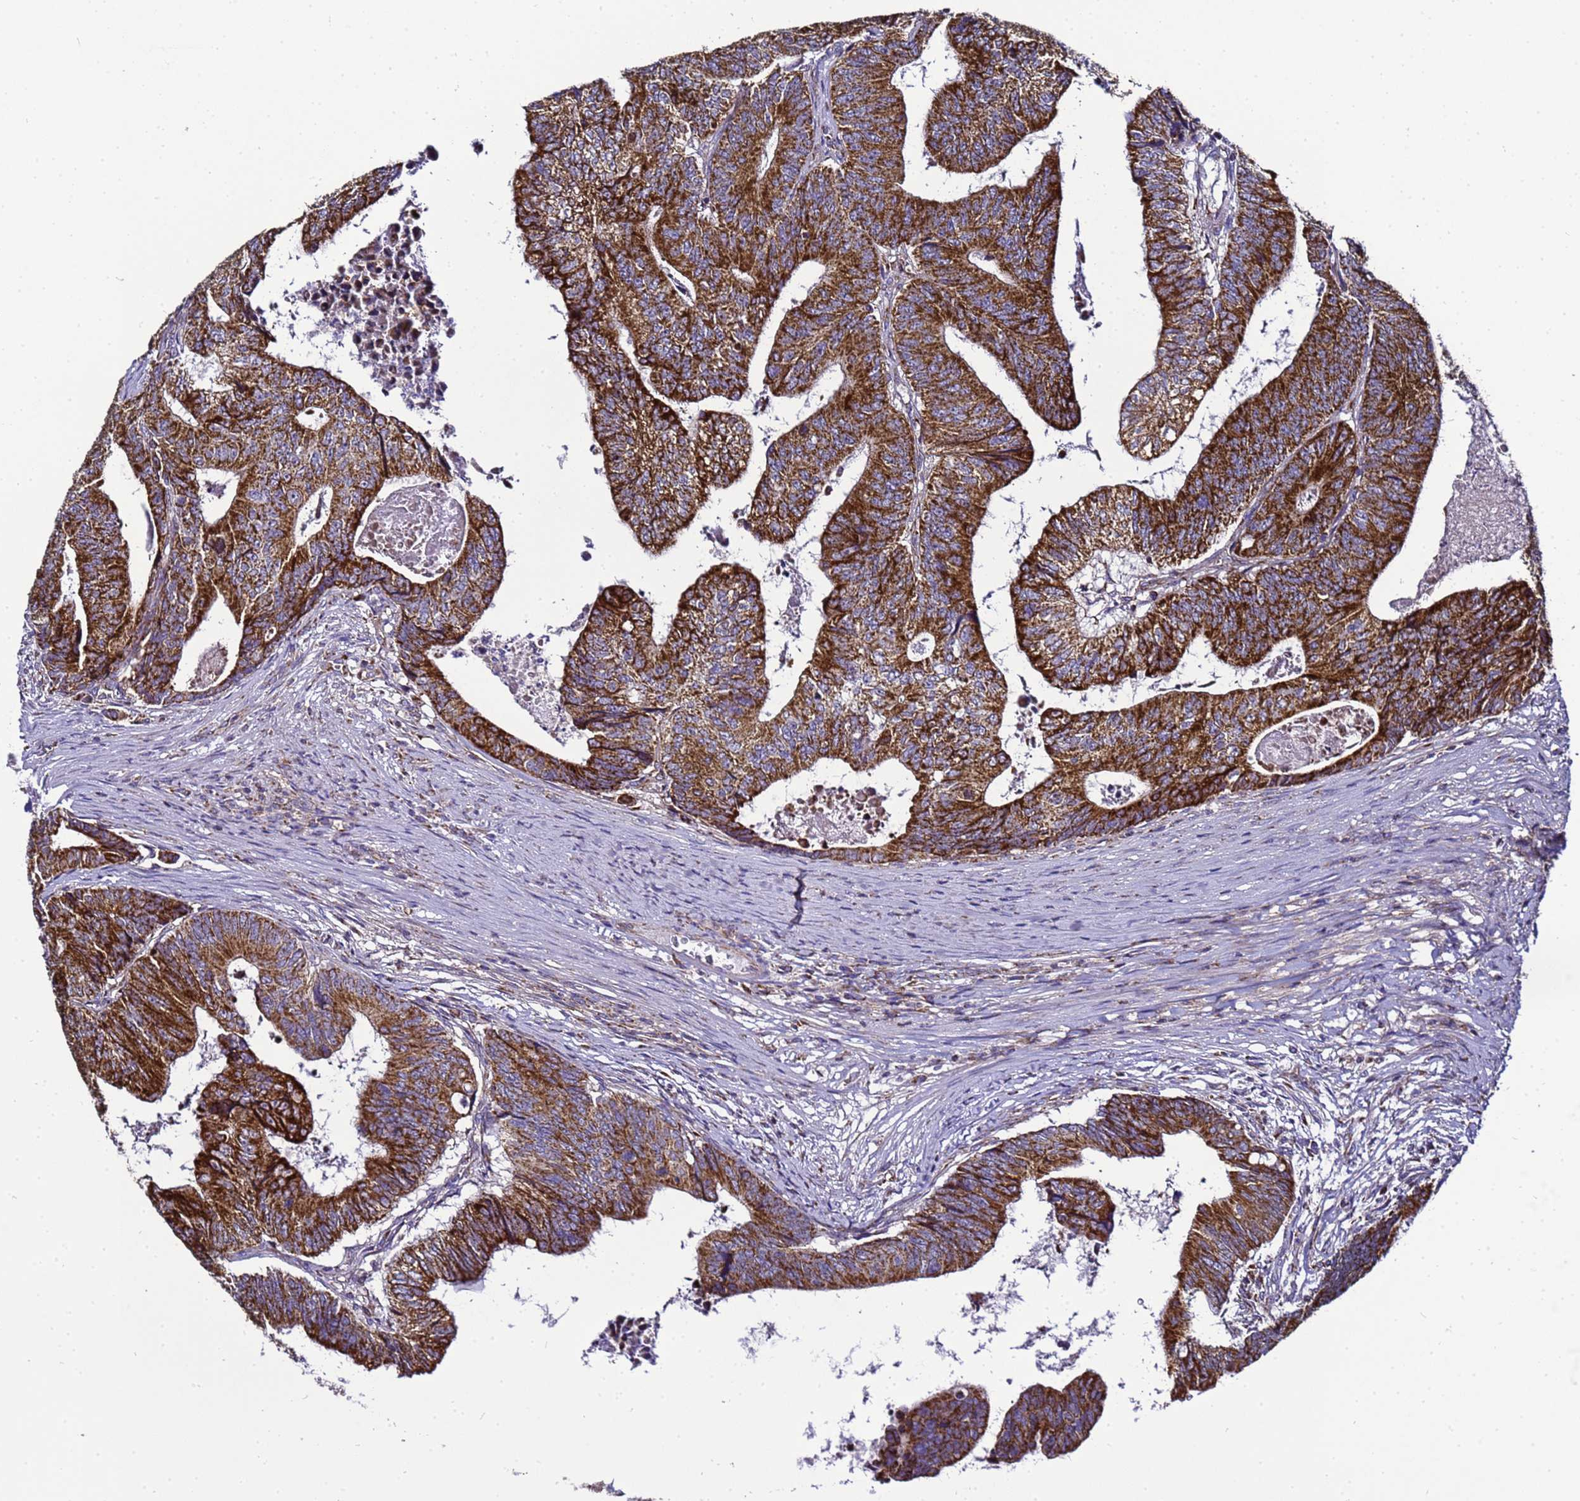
{"staining": {"intensity": "strong", "quantity": ">75%", "location": "cytoplasmic/membranous"}, "tissue": "colorectal cancer", "cell_type": "Tumor cells", "image_type": "cancer", "snomed": [{"axis": "morphology", "description": "Adenocarcinoma, NOS"}, {"axis": "topography", "description": "Colon"}], "caption": "Immunohistochemistry (IHC) image of colorectal cancer stained for a protein (brown), which shows high levels of strong cytoplasmic/membranous staining in approximately >75% of tumor cells.", "gene": "HIGD2A", "patient": {"sex": "female", "age": 67}}